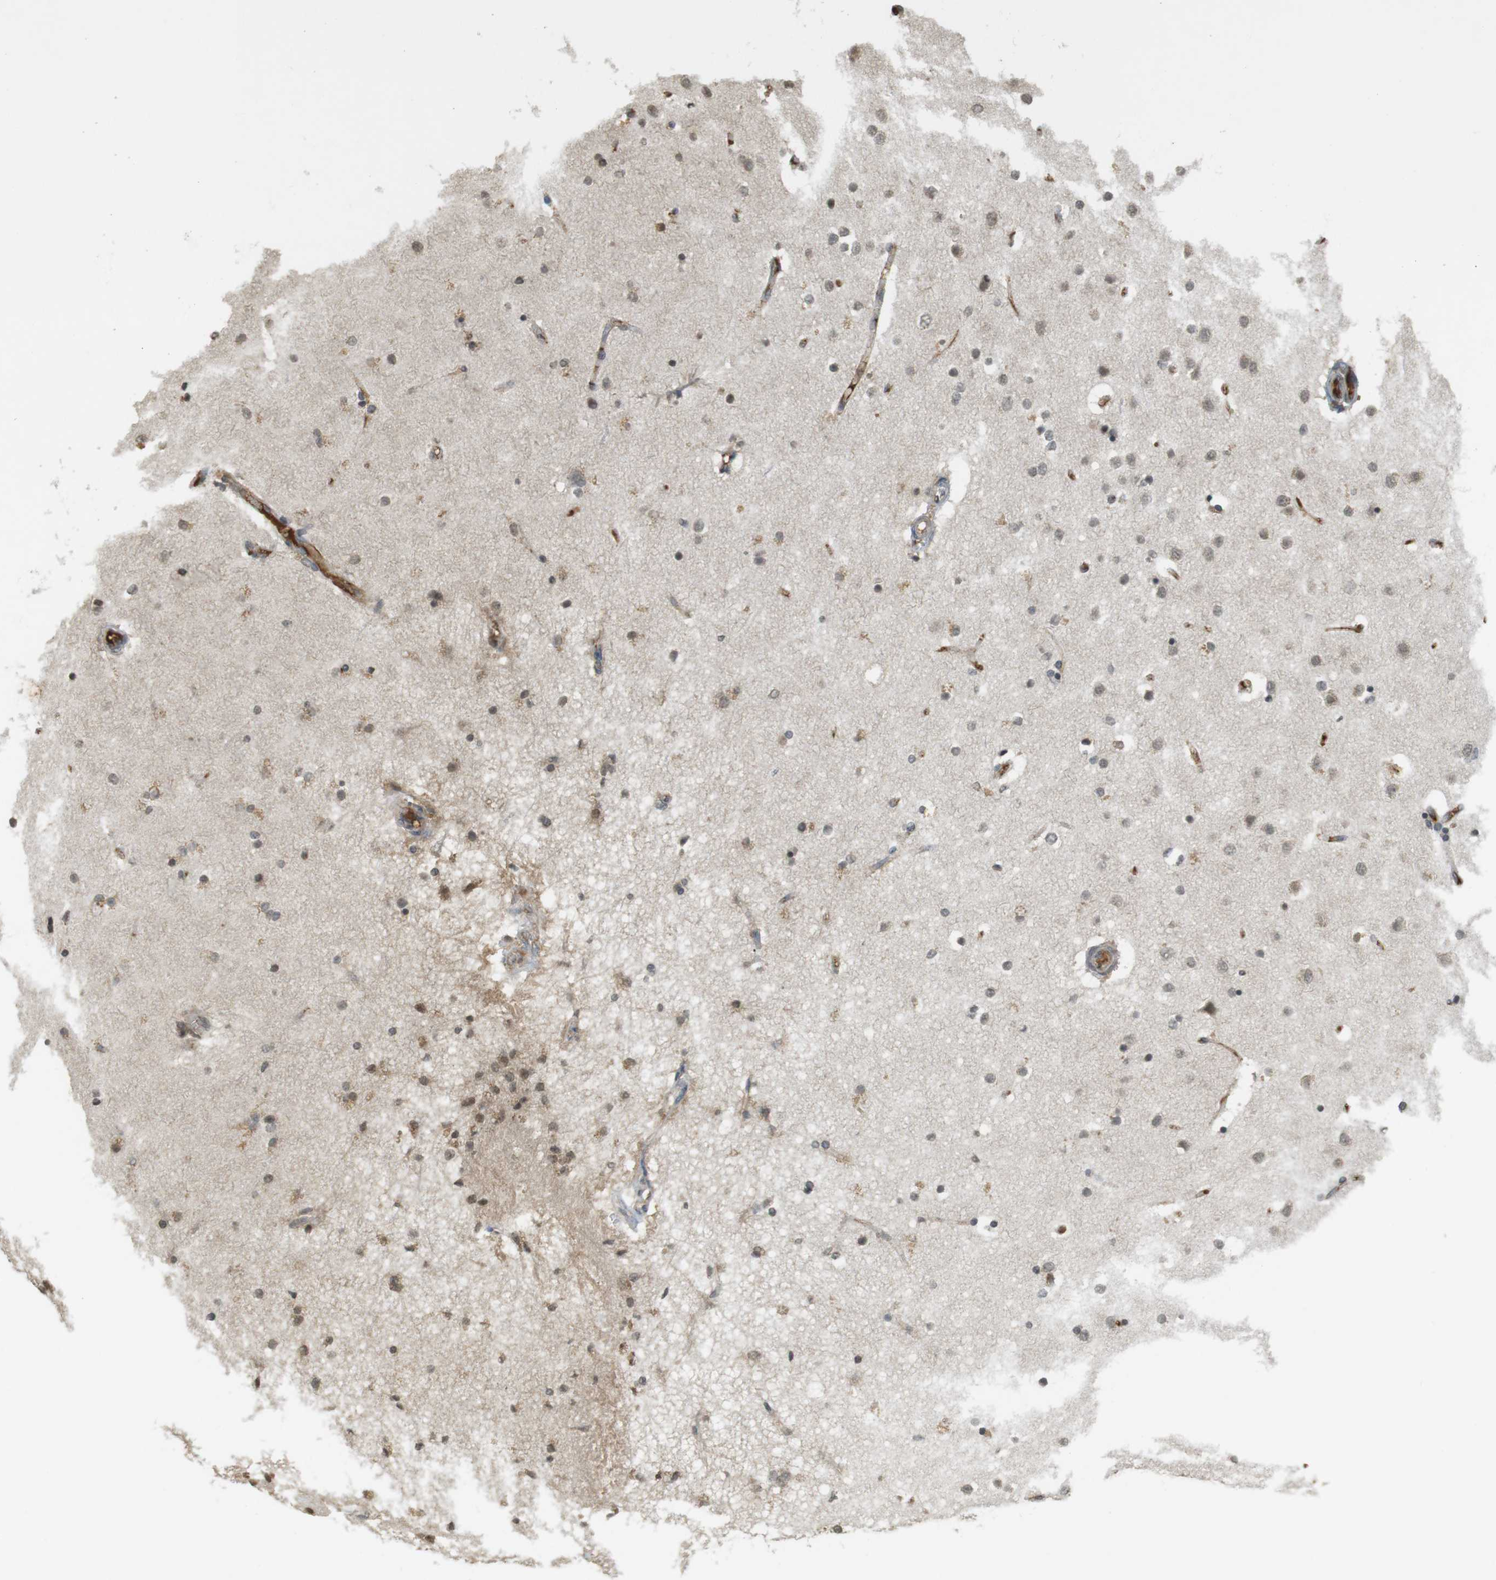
{"staining": {"intensity": "weak", "quantity": "25%-75%", "location": "cytoplasmic/membranous"}, "tissue": "cerebral cortex", "cell_type": "Endothelial cells", "image_type": "normal", "snomed": [{"axis": "morphology", "description": "Normal tissue, NOS"}, {"axis": "topography", "description": "Cerebral cortex"}], "caption": "The micrograph demonstrates immunohistochemical staining of benign cerebral cortex. There is weak cytoplasmic/membranous positivity is appreciated in approximately 25%-75% of endothelial cells.", "gene": "SRR", "patient": {"sex": "female", "age": 54}}